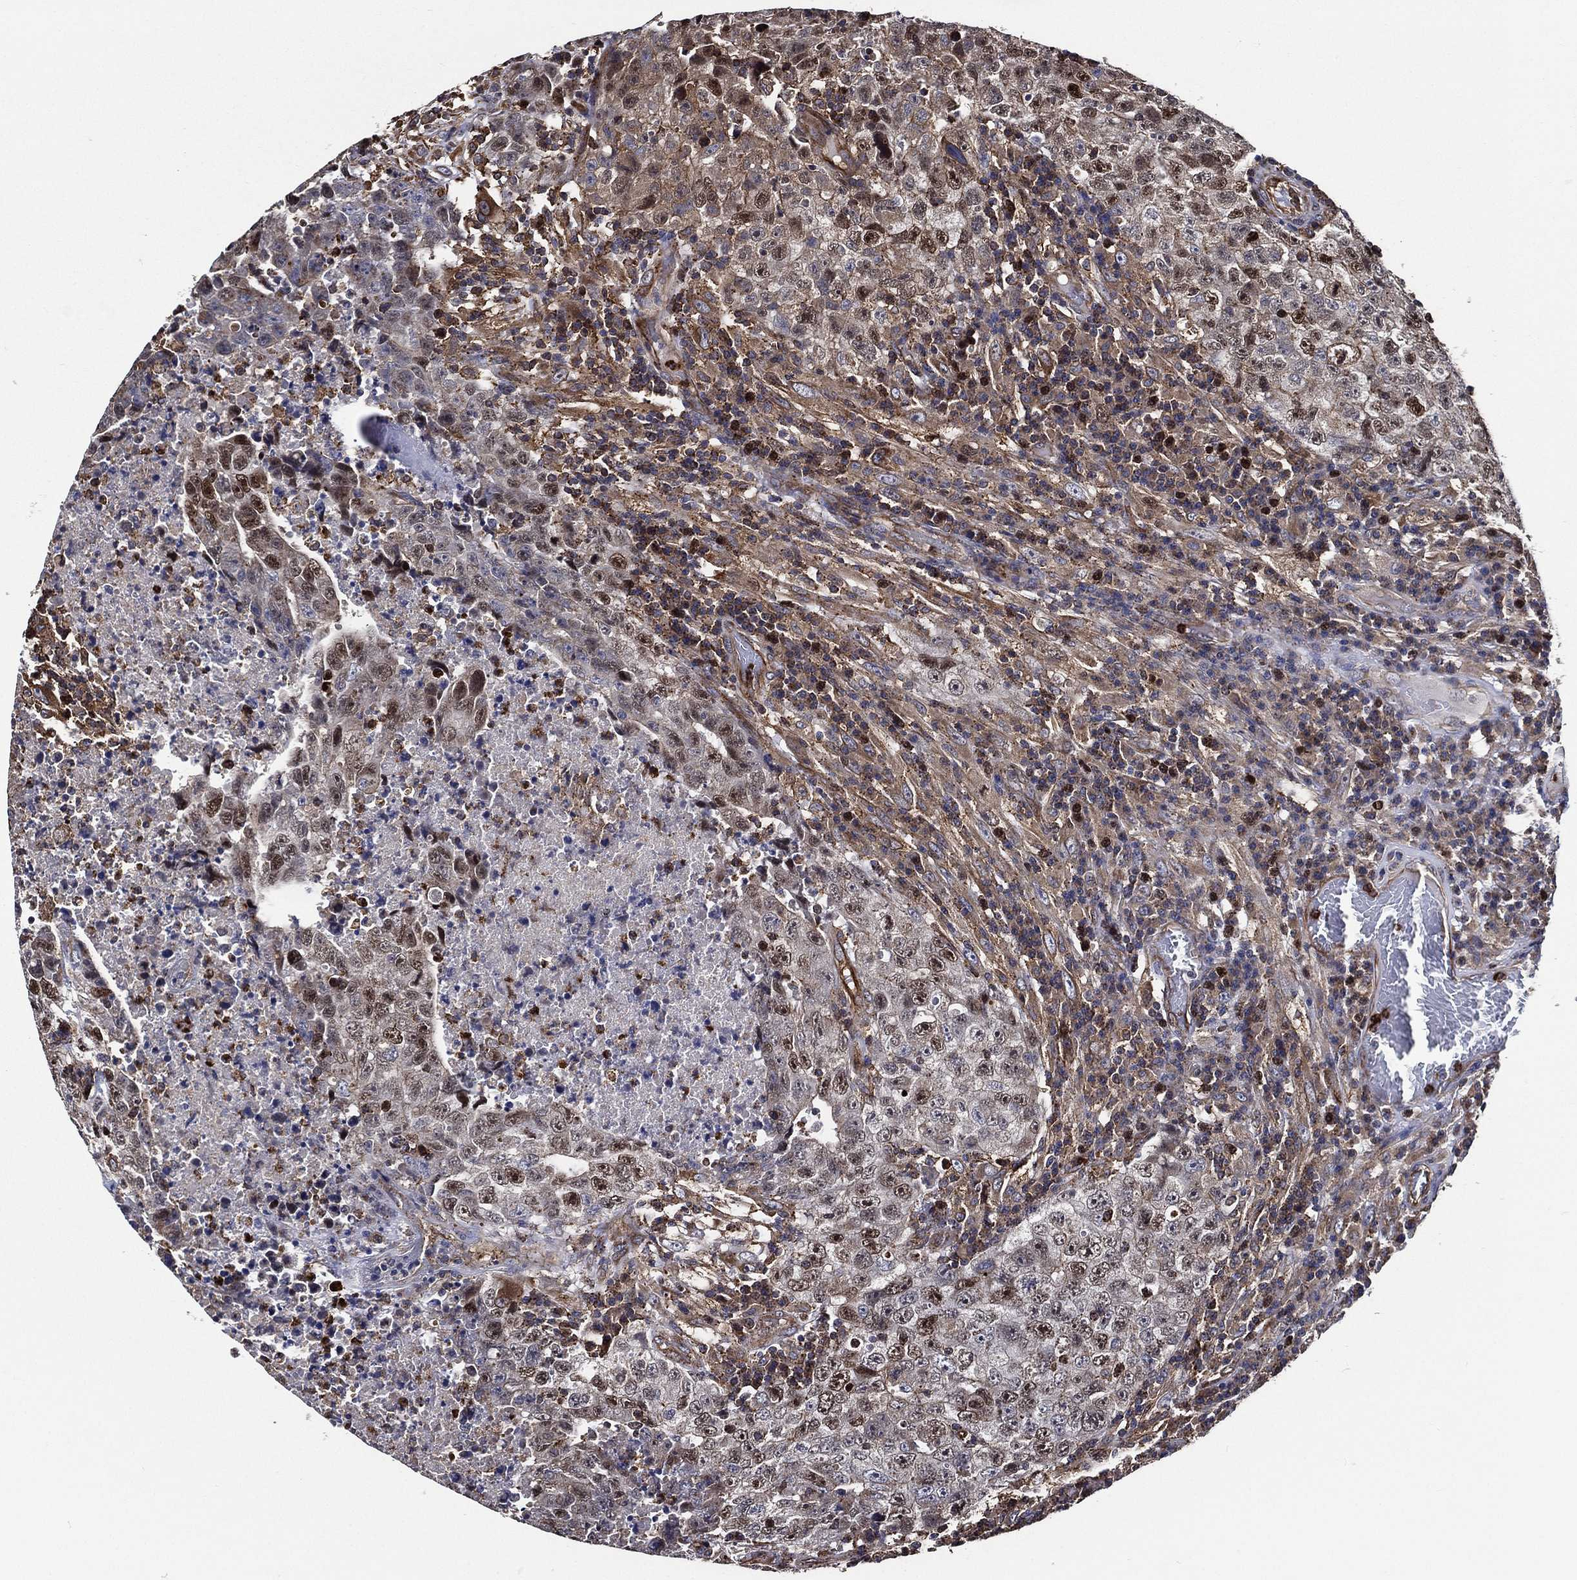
{"staining": {"intensity": "moderate", "quantity": "<25%", "location": "nuclear"}, "tissue": "testis cancer", "cell_type": "Tumor cells", "image_type": "cancer", "snomed": [{"axis": "morphology", "description": "Necrosis, NOS"}, {"axis": "morphology", "description": "Carcinoma, Embryonal, NOS"}, {"axis": "topography", "description": "Testis"}], "caption": "There is low levels of moderate nuclear expression in tumor cells of embryonal carcinoma (testis), as demonstrated by immunohistochemical staining (brown color).", "gene": "KIF20B", "patient": {"sex": "male", "age": 19}}